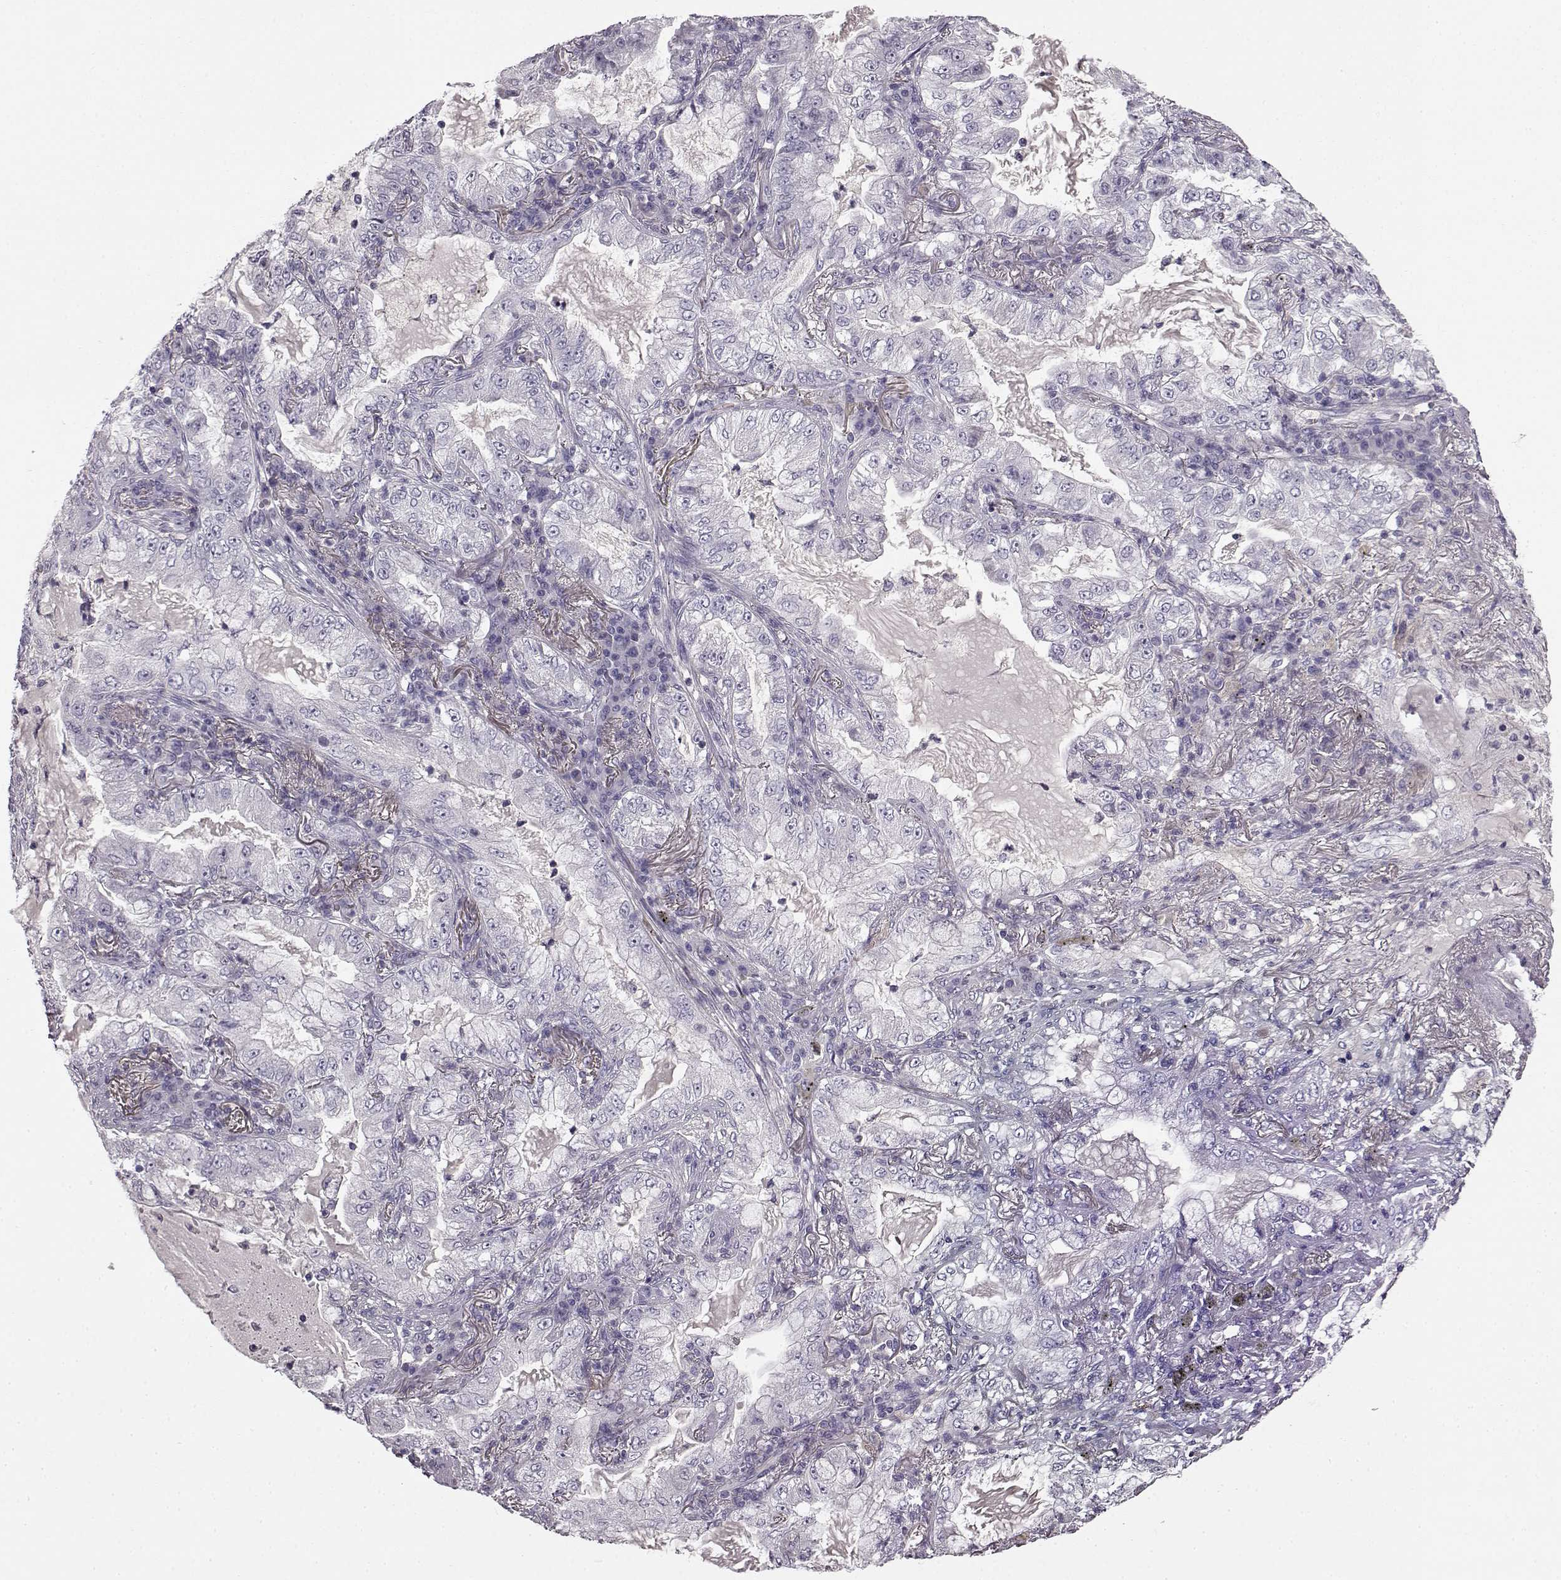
{"staining": {"intensity": "negative", "quantity": "none", "location": "none"}, "tissue": "lung cancer", "cell_type": "Tumor cells", "image_type": "cancer", "snomed": [{"axis": "morphology", "description": "Adenocarcinoma, NOS"}, {"axis": "topography", "description": "Lung"}], "caption": "Lung adenocarcinoma stained for a protein using immunohistochemistry (IHC) exhibits no expression tumor cells.", "gene": "KRT85", "patient": {"sex": "female", "age": 73}}